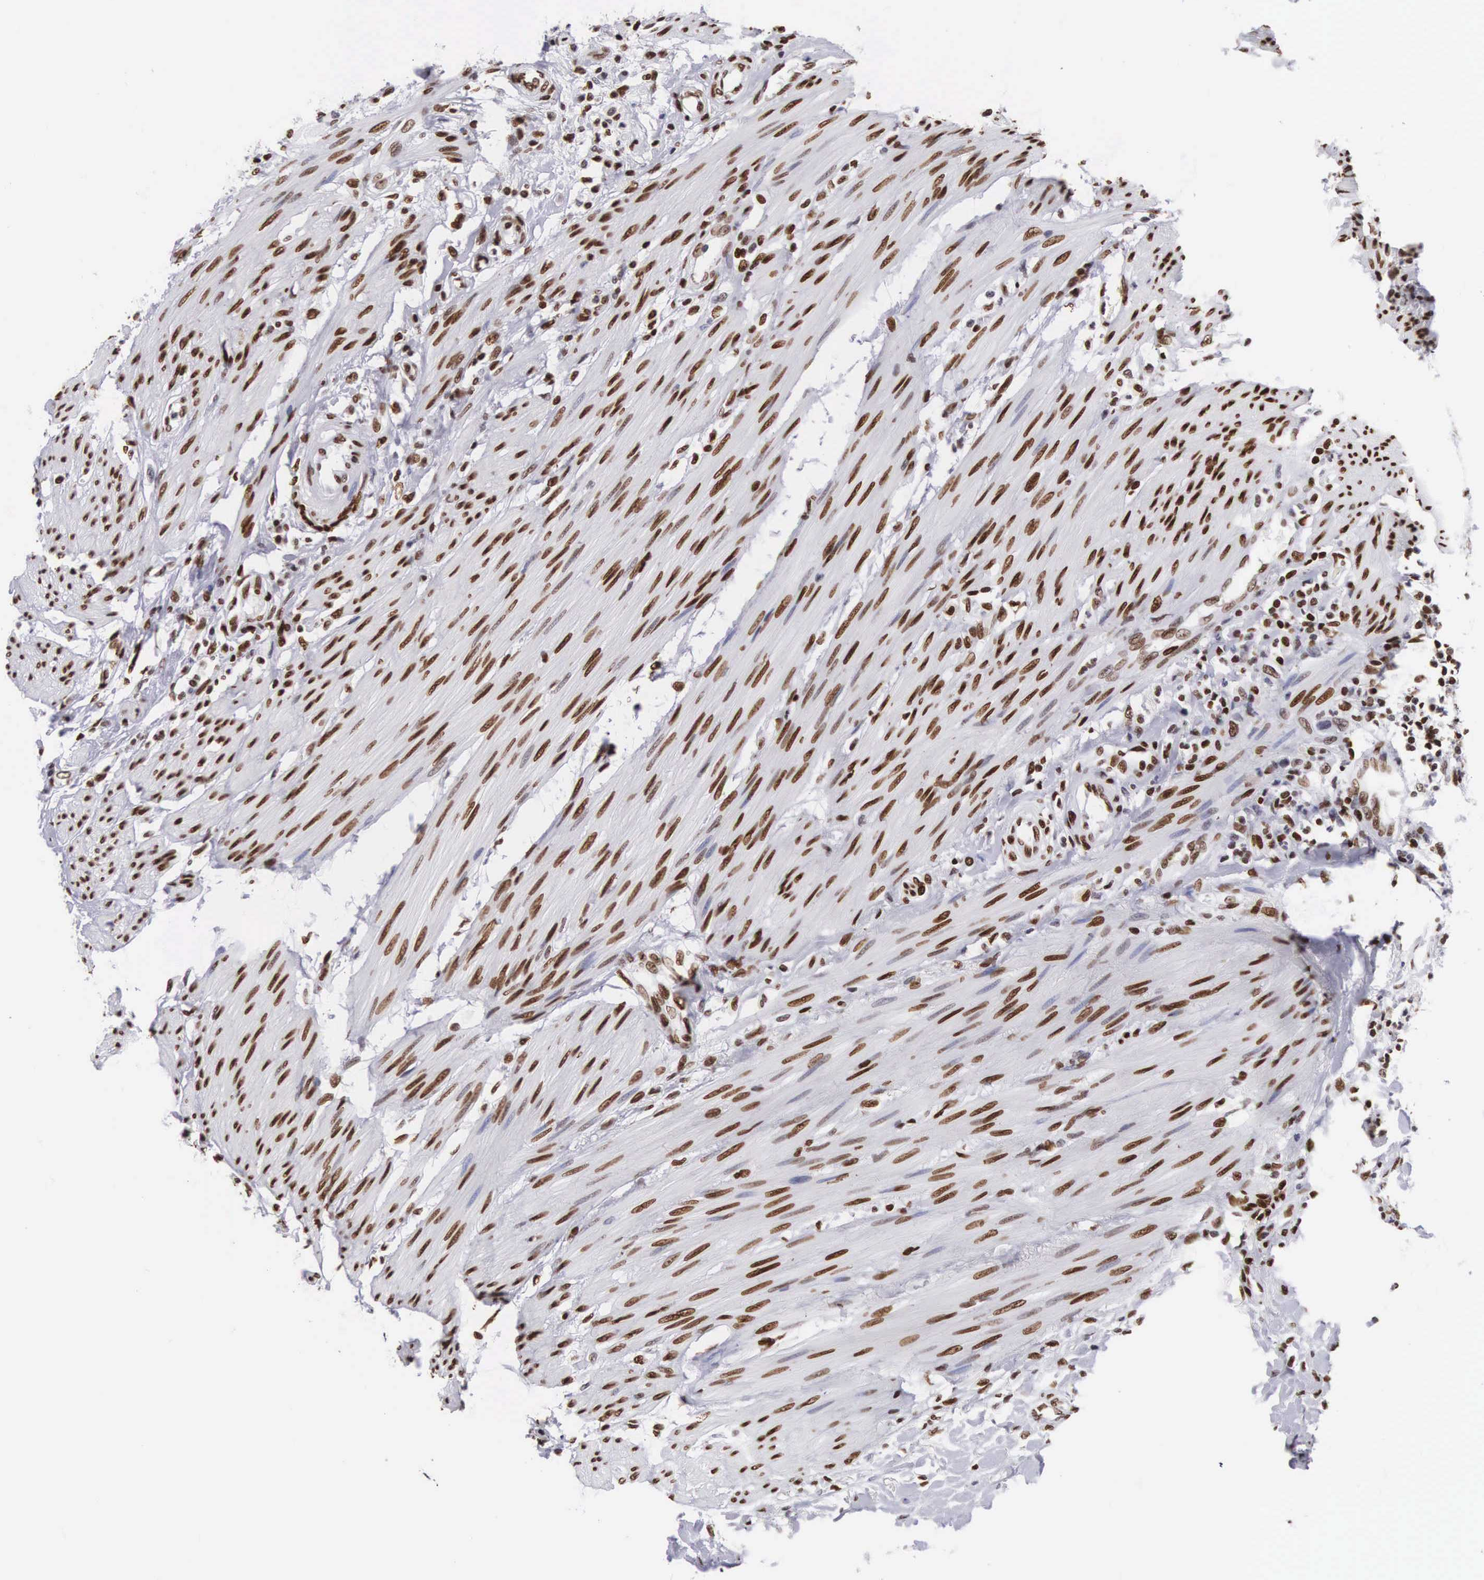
{"staining": {"intensity": "strong", "quantity": "25%-75%", "location": "nuclear"}, "tissue": "urothelial cancer", "cell_type": "Tumor cells", "image_type": "cancer", "snomed": [{"axis": "morphology", "description": "Urothelial carcinoma, High grade"}, {"axis": "topography", "description": "Urinary bladder"}], "caption": "A photomicrograph of human high-grade urothelial carcinoma stained for a protein demonstrates strong nuclear brown staining in tumor cells.", "gene": "MECP2", "patient": {"sex": "male", "age": 55}}